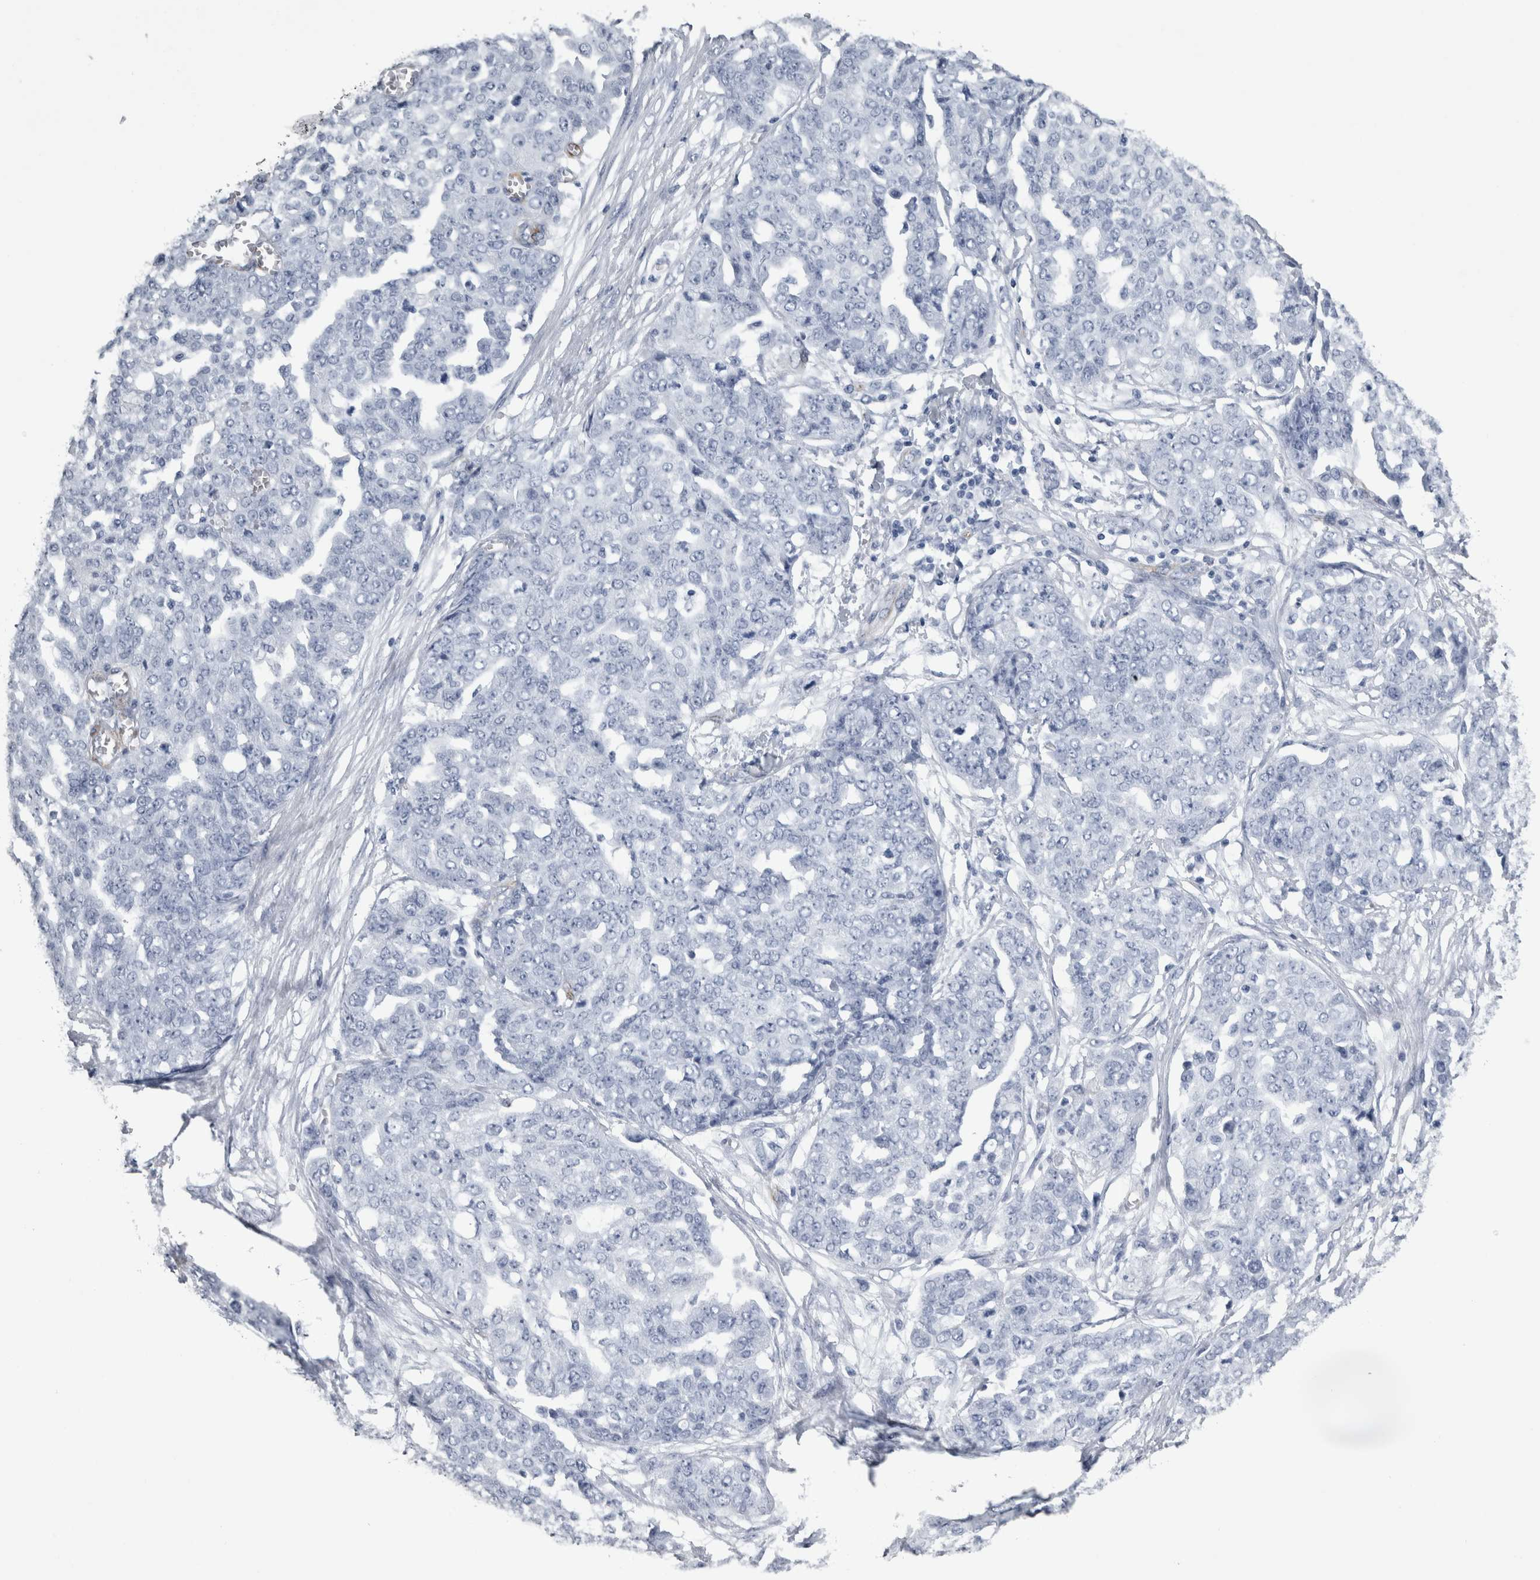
{"staining": {"intensity": "negative", "quantity": "none", "location": "none"}, "tissue": "ovarian cancer", "cell_type": "Tumor cells", "image_type": "cancer", "snomed": [{"axis": "morphology", "description": "Cystadenocarcinoma, serous, NOS"}, {"axis": "topography", "description": "Soft tissue"}, {"axis": "topography", "description": "Ovary"}], "caption": "Protein analysis of ovarian cancer (serous cystadenocarcinoma) reveals no significant positivity in tumor cells.", "gene": "VWDE", "patient": {"sex": "female", "age": 57}}